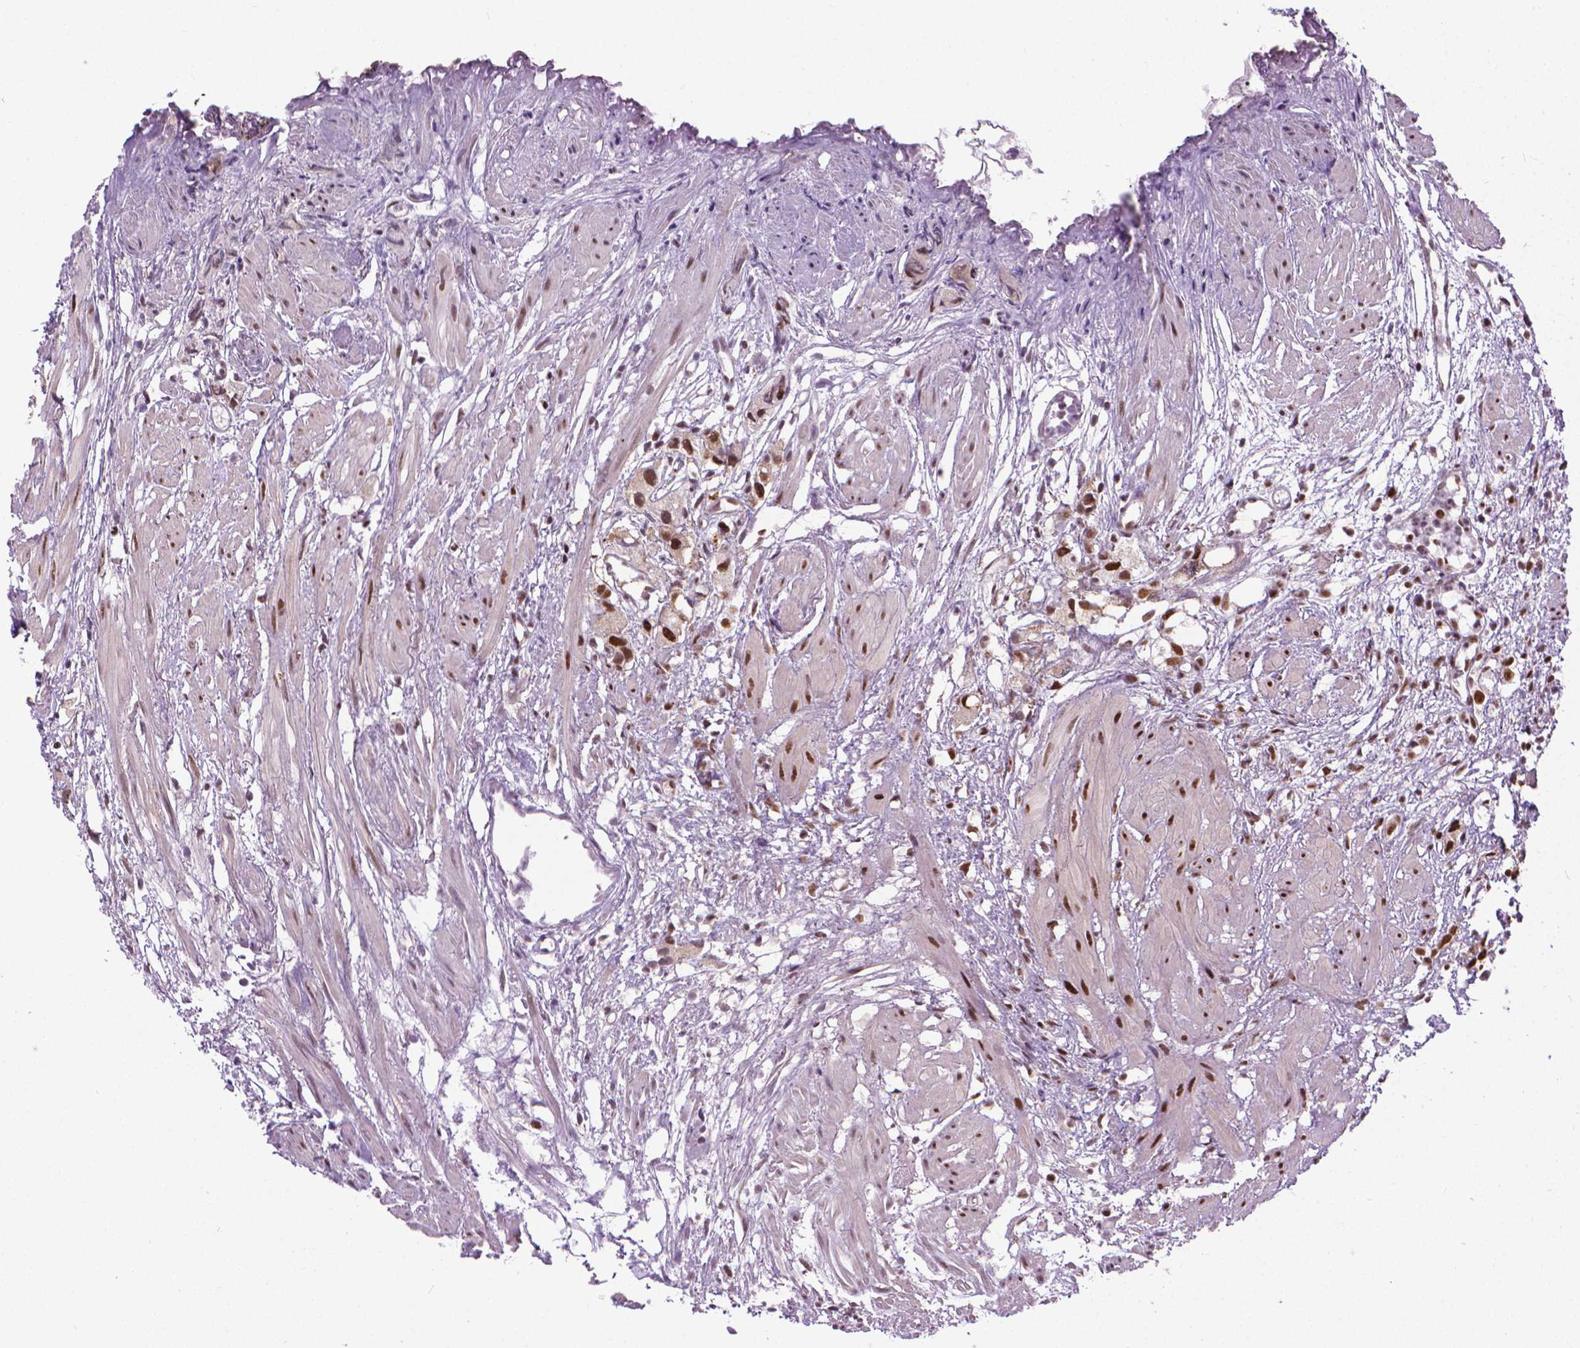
{"staining": {"intensity": "strong", "quantity": ">75%", "location": "nuclear"}, "tissue": "prostate cancer", "cell_type": "Tumor cells", "image_type": "cancer", "snomed": [{"axis": "morphology", "description": "Adenocarcinoma, High grade"}, {"axis": "topography", "description": "Prostate"}], "caption": "Brown immunohistochemical staining in human prostate adenocarcinoma (high-grade) demonstrates strong nuclear positivity in about >75% of tumor cells.", "gene": "AKAP8", "patient": {"sex": "male", "age": 68}}